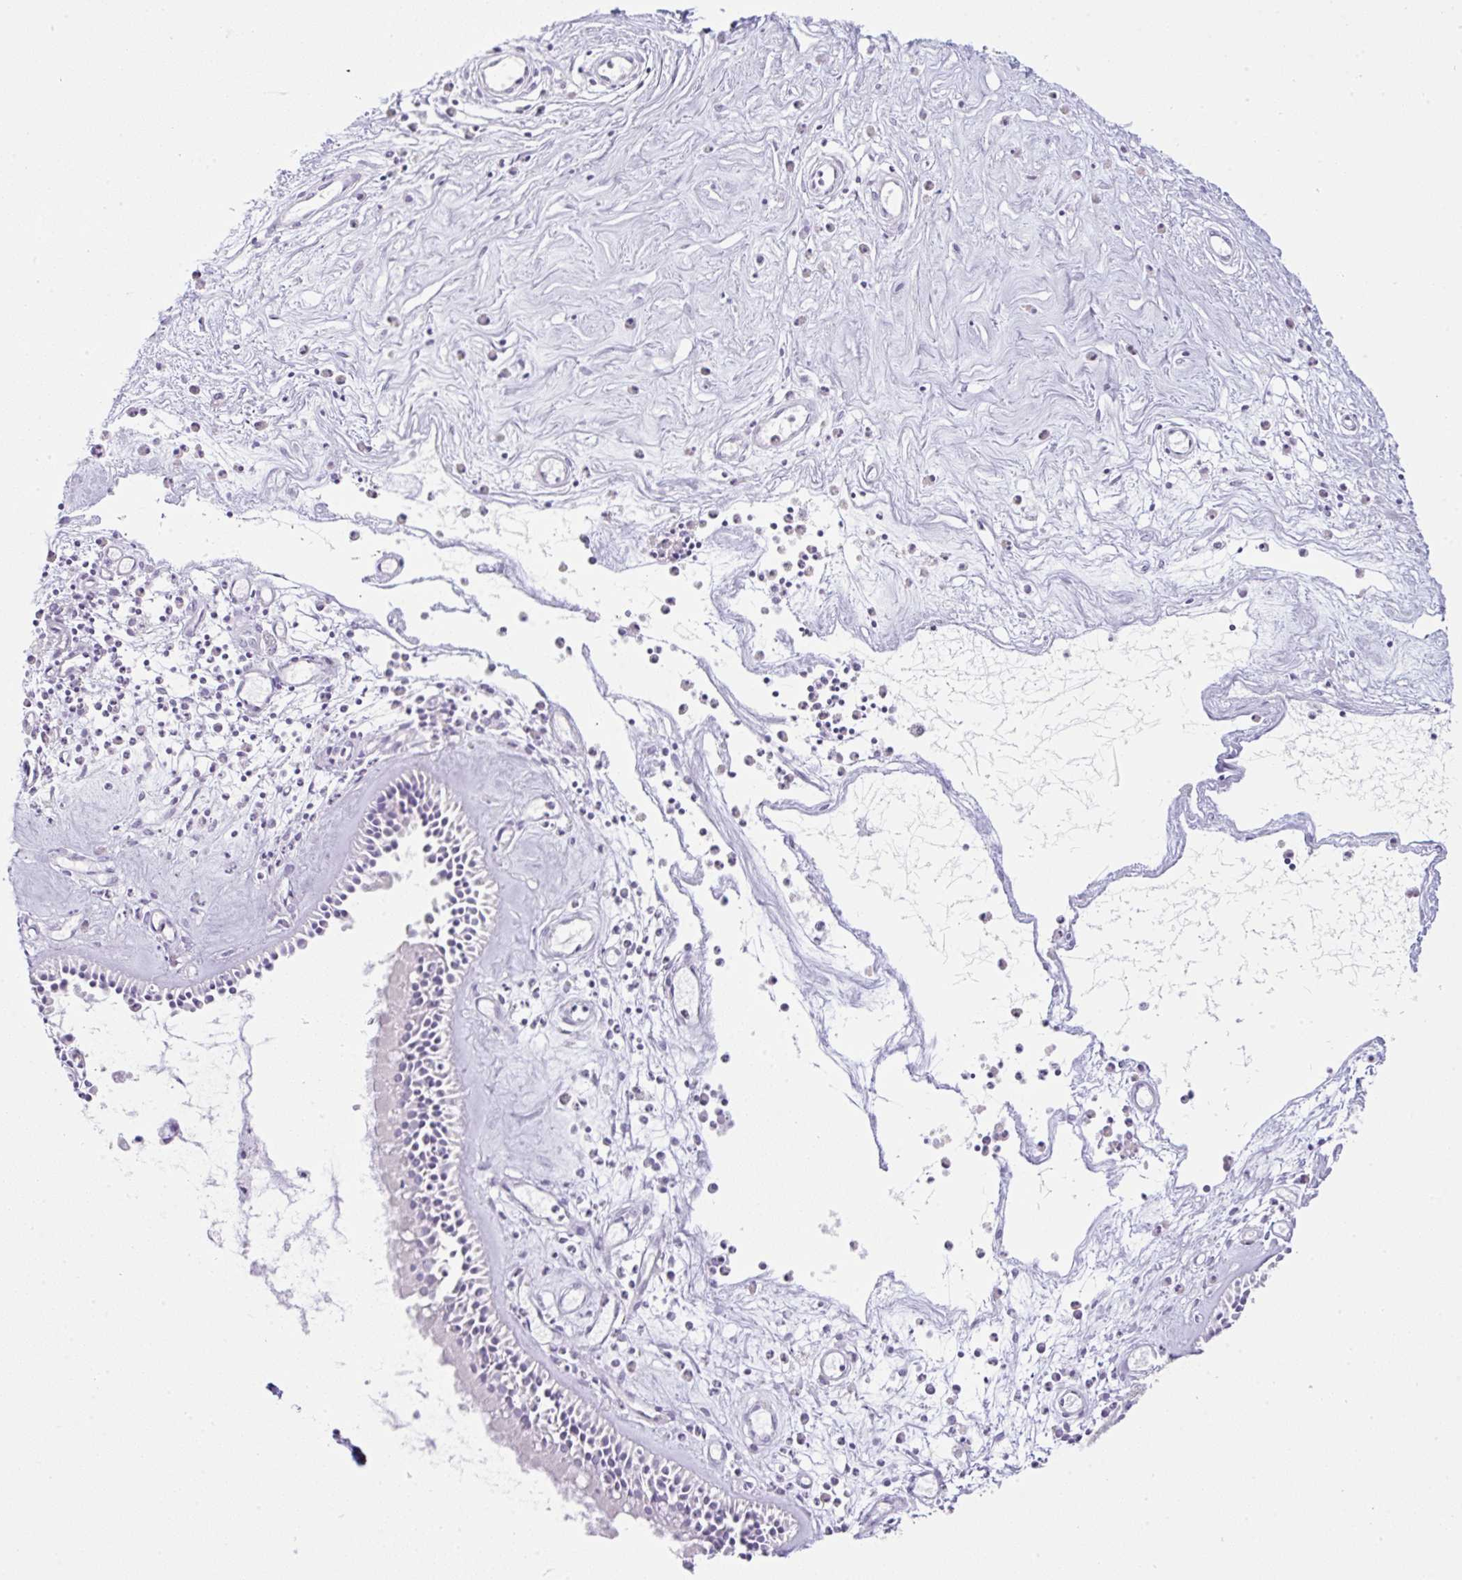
{"staining": {"intensity": "negative", "quantity": "none", "location": "none"}, "tissue": "nasopharynx", "cell_type": "Respiratory epithelial cells", "image_type": "normal", "snomed": [{"axis": "morphology", "description": "Normal tissue, NOS"}, {"axis": "morphology", "description": "Inflammation, NOS"}, {"axis": "topography", "description": "Nasopharynx"}], "caption": "Immunohistochemistry (IHC) photomicrograph of benign nasopharynx: nasopharynx stained with DAB (3,3'-diaminobenzidine) demonstrates no significant protein staining in respiratory epithelial cells. The staining was performed using DAB (3,3'-diaminobenzidine) to visualize the protein expression in brown, while the nuclei were stained in blue with hematoxylin (Magnification: 20x).", "gene": "NPTN", "patient": {"sex": "male", "age": 61}}